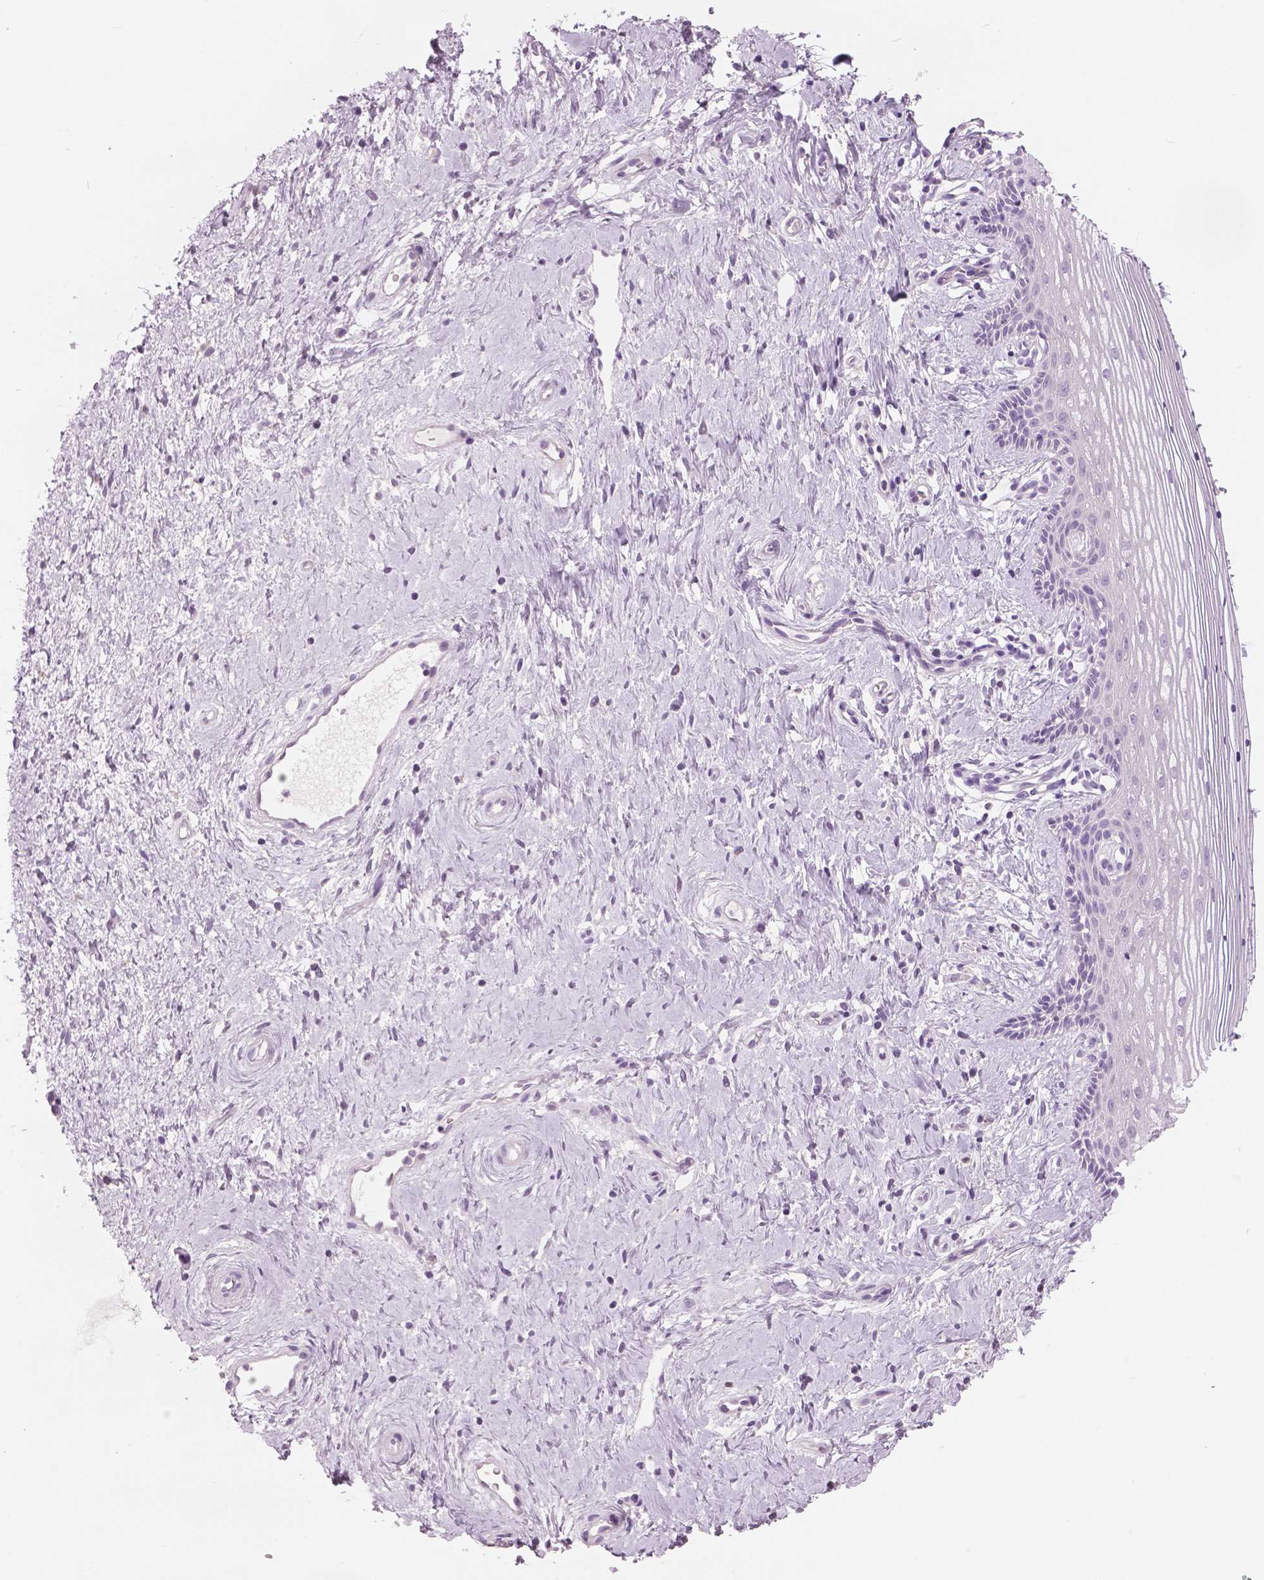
{"staining": {"intensity": "negative", "quantity": "none", "location": "none"}, "tissue": "vagina", "cell_type": "Squamous epithelial cells", "image_type": "normal", "snomed": [{"axis": "morphology", "description": "Normal tissue, NOS"}, {"axis": "topography", "description": "Vagina"}], "caption": "A micrograph of vagina stained for a protein displays no brown staining in squamous epithelial cells. (DAB IHC visualized using brightfield microscopy, high magnification).", "gene": "GALM", "patient": {"sex": "female", "age": 42}}